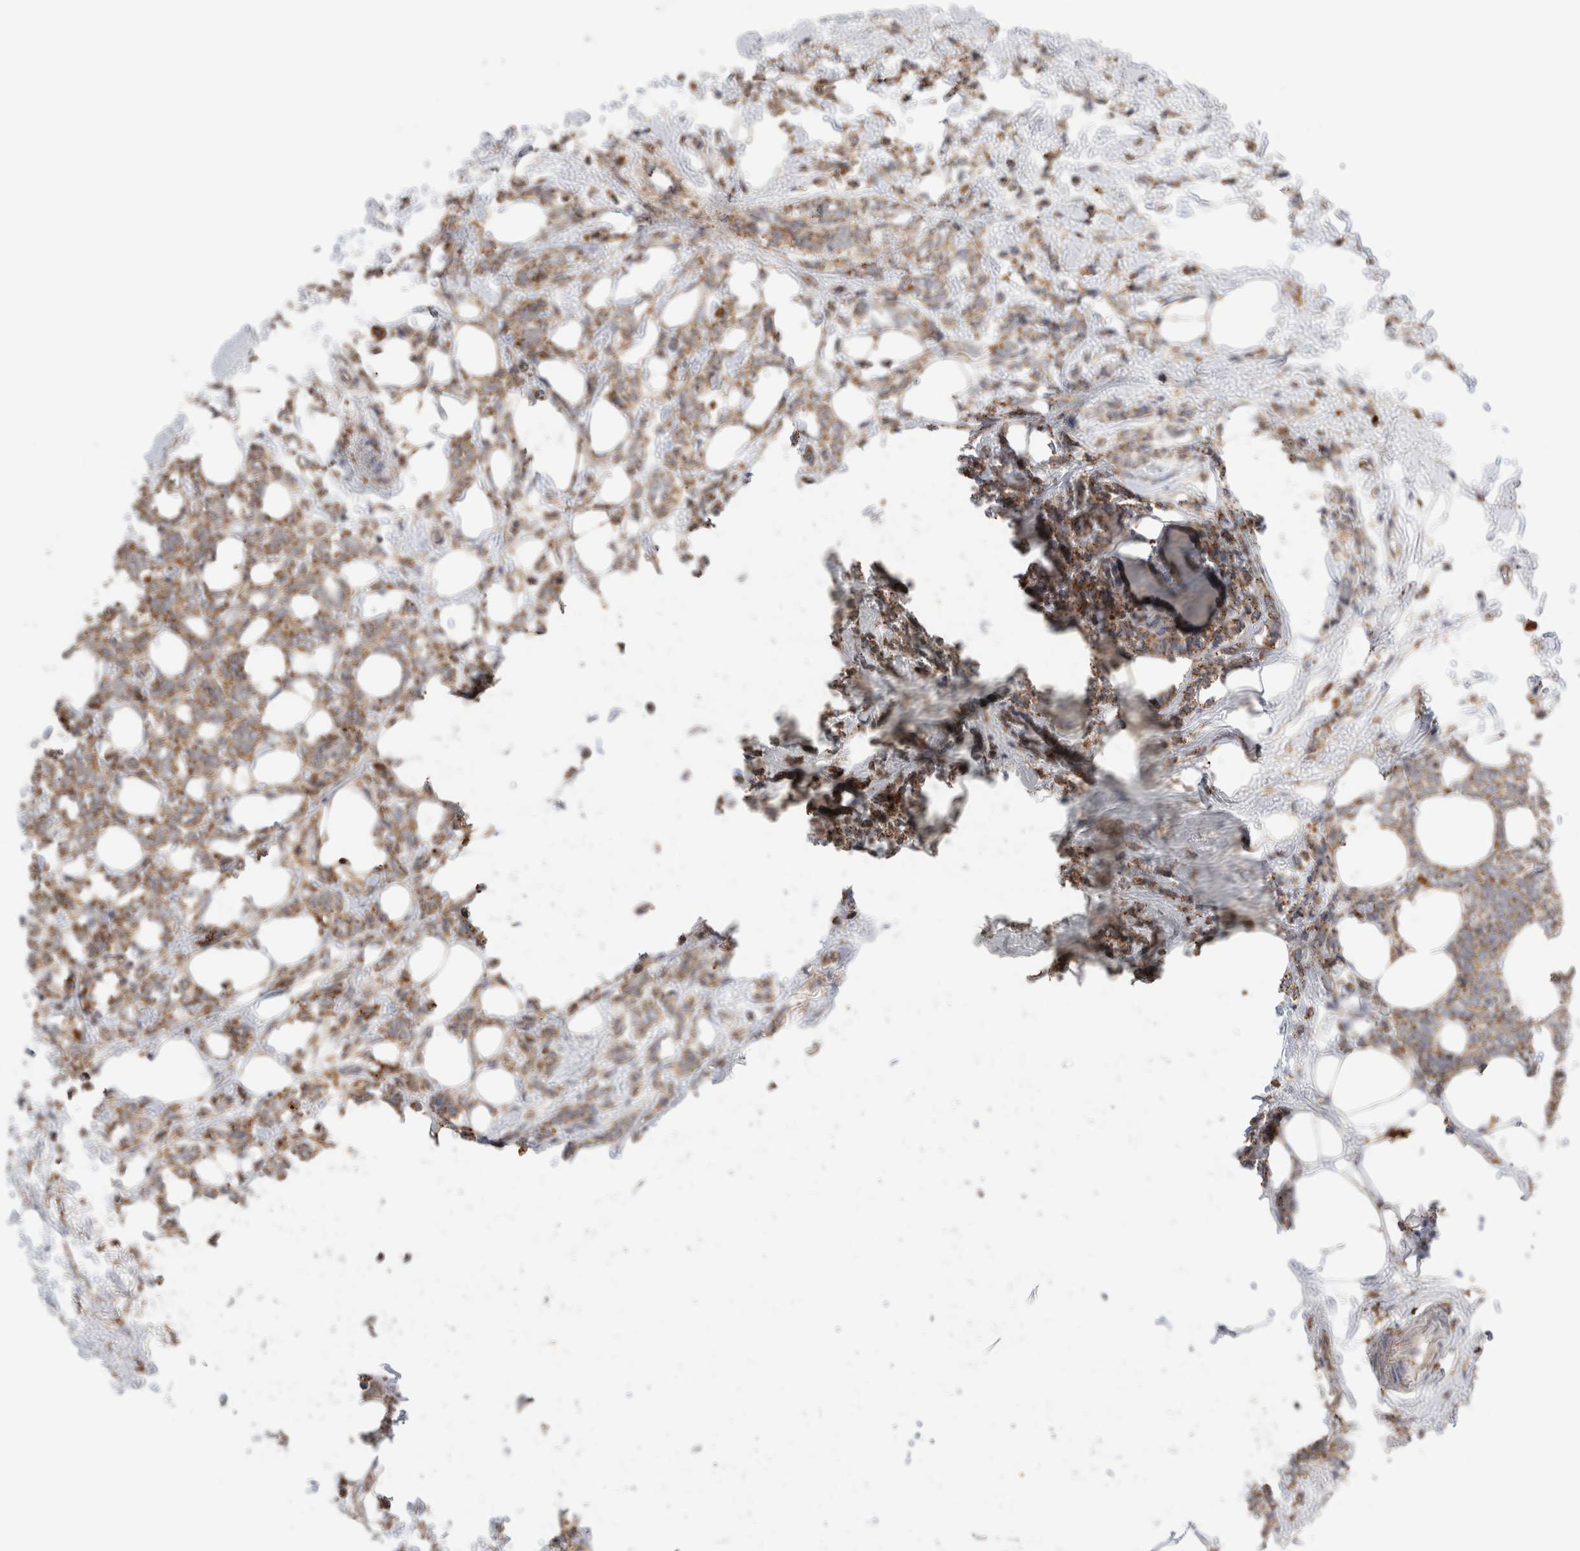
{"staining": {"intensity": "moderate", "quantity": ">75%", "location": "cytoplasmic/membranous"}, "tissue": "breast cancer", "cell_type": "Tumor cells", "image_type": "cancer", "snomed": [{"axis": "morphology", "description": "Lobular carcinoma"}, {"axis": "topography", "description": "Breast"}], "caption": "IHC (DAB (3,3'-diaminobenzidine)) staining of human breast cancer (lobular carcinoma) exhibits moderate cytoplasmic/membranous protein expression in approximately >75% of tumor cells.", "gene": "GNS", "patient": {"sex": "female", "age": 50}}